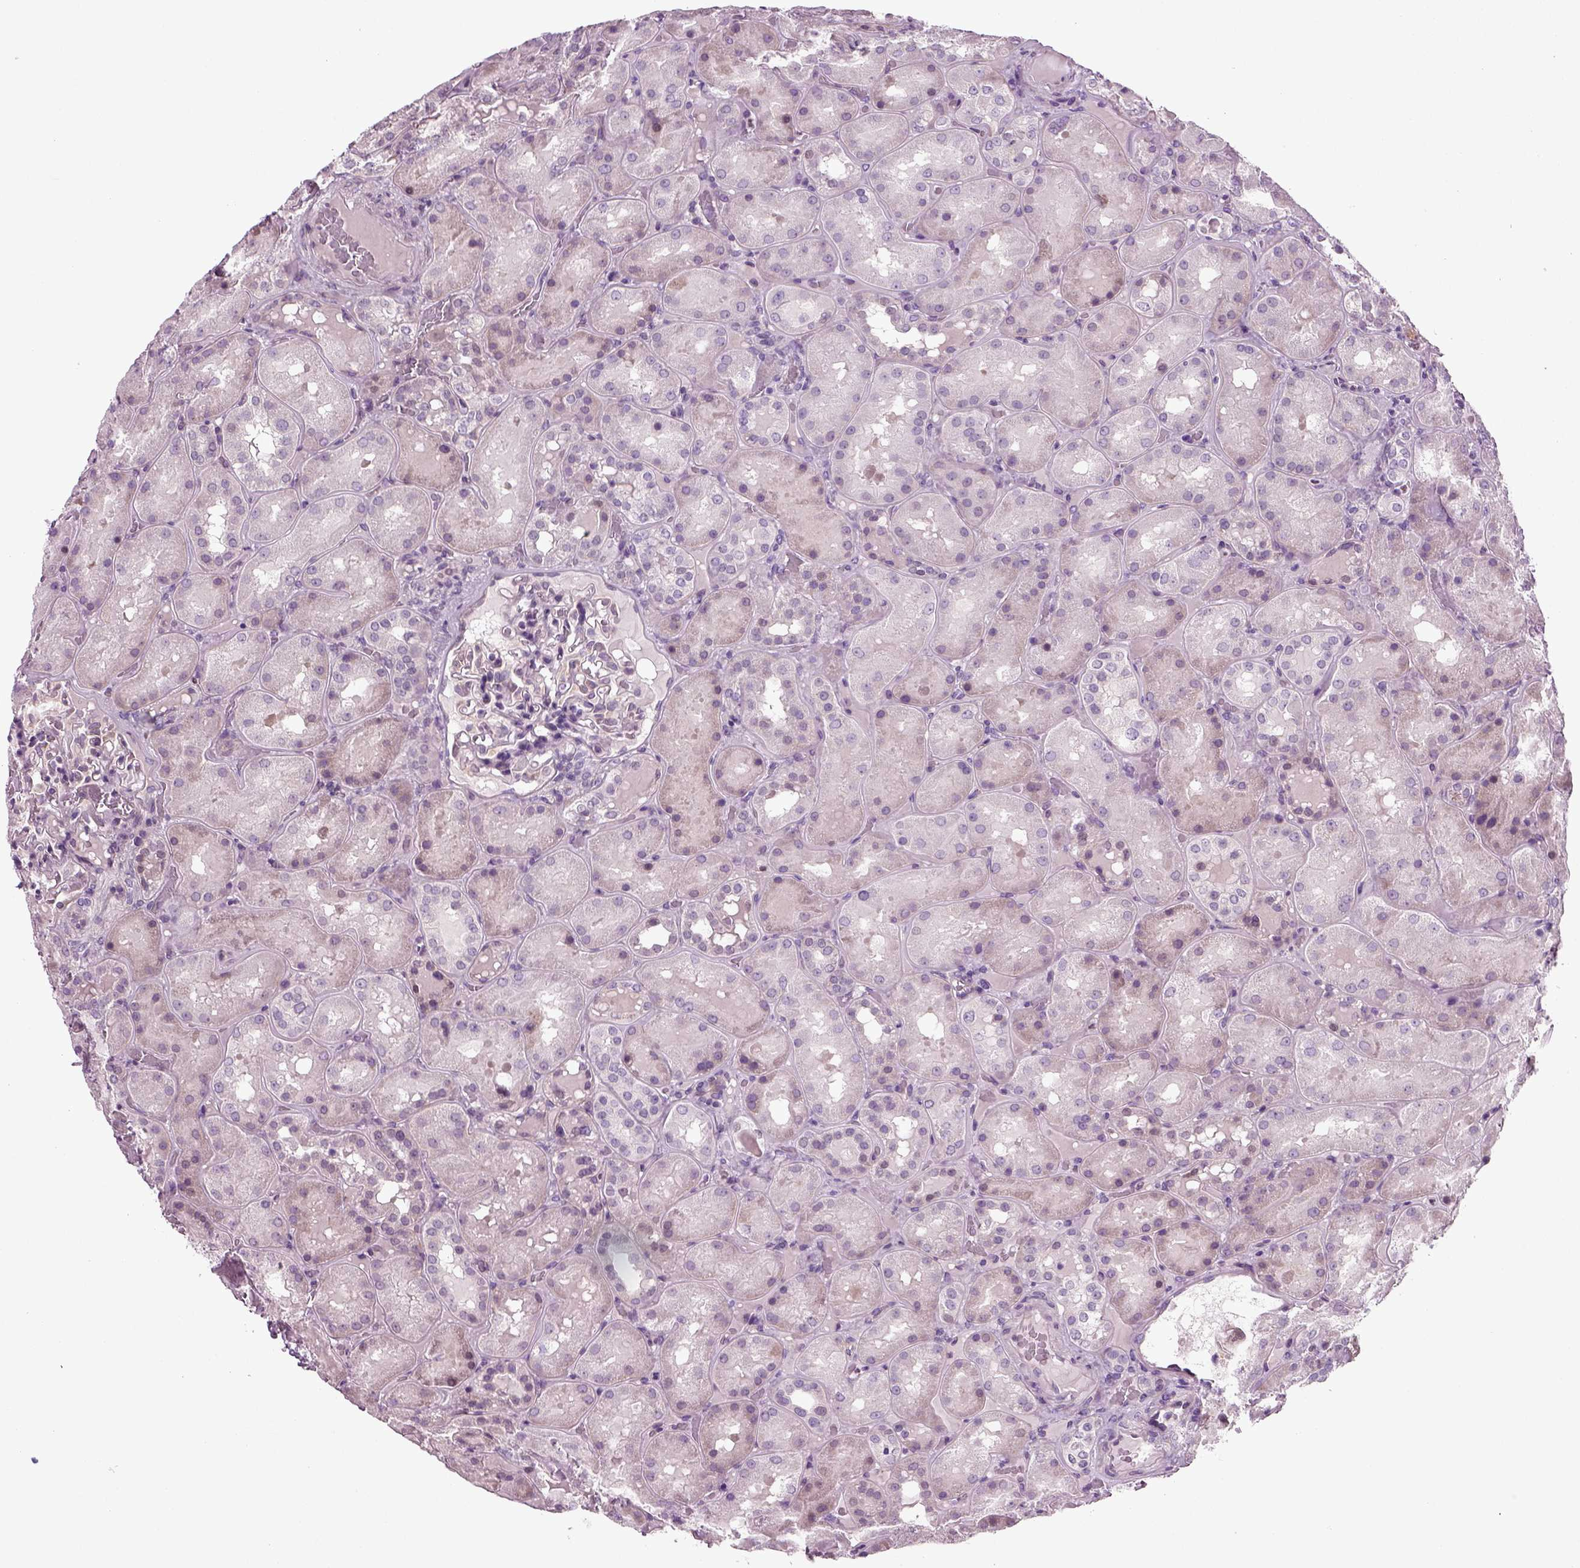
{"staining": {"intensity": "weak", "quantity": "<25%", "location": "cytoplasmic/membranous"}, "tissue": "kidney", "cell_type": "Cells in glomeruli", "image_type": "normal", "snomed": [{"axis": "morphology", "description": "Normal tissue, NOS"}, {"axis": "topography", "description": "Kidney"}], "caption": "Immunohistochemical staining of normal human kidney exhibits no significant positivity in cells in glomeruli. The staining was performed using DAB (3,3'-diaminobenzidine) to visualize the protein expression in brown, while the nuclei were stained in blue with hematoxylin (Magnification: 20x).", "gene": "ARID3A", "patient": {"sex": "male", "age": 73}}